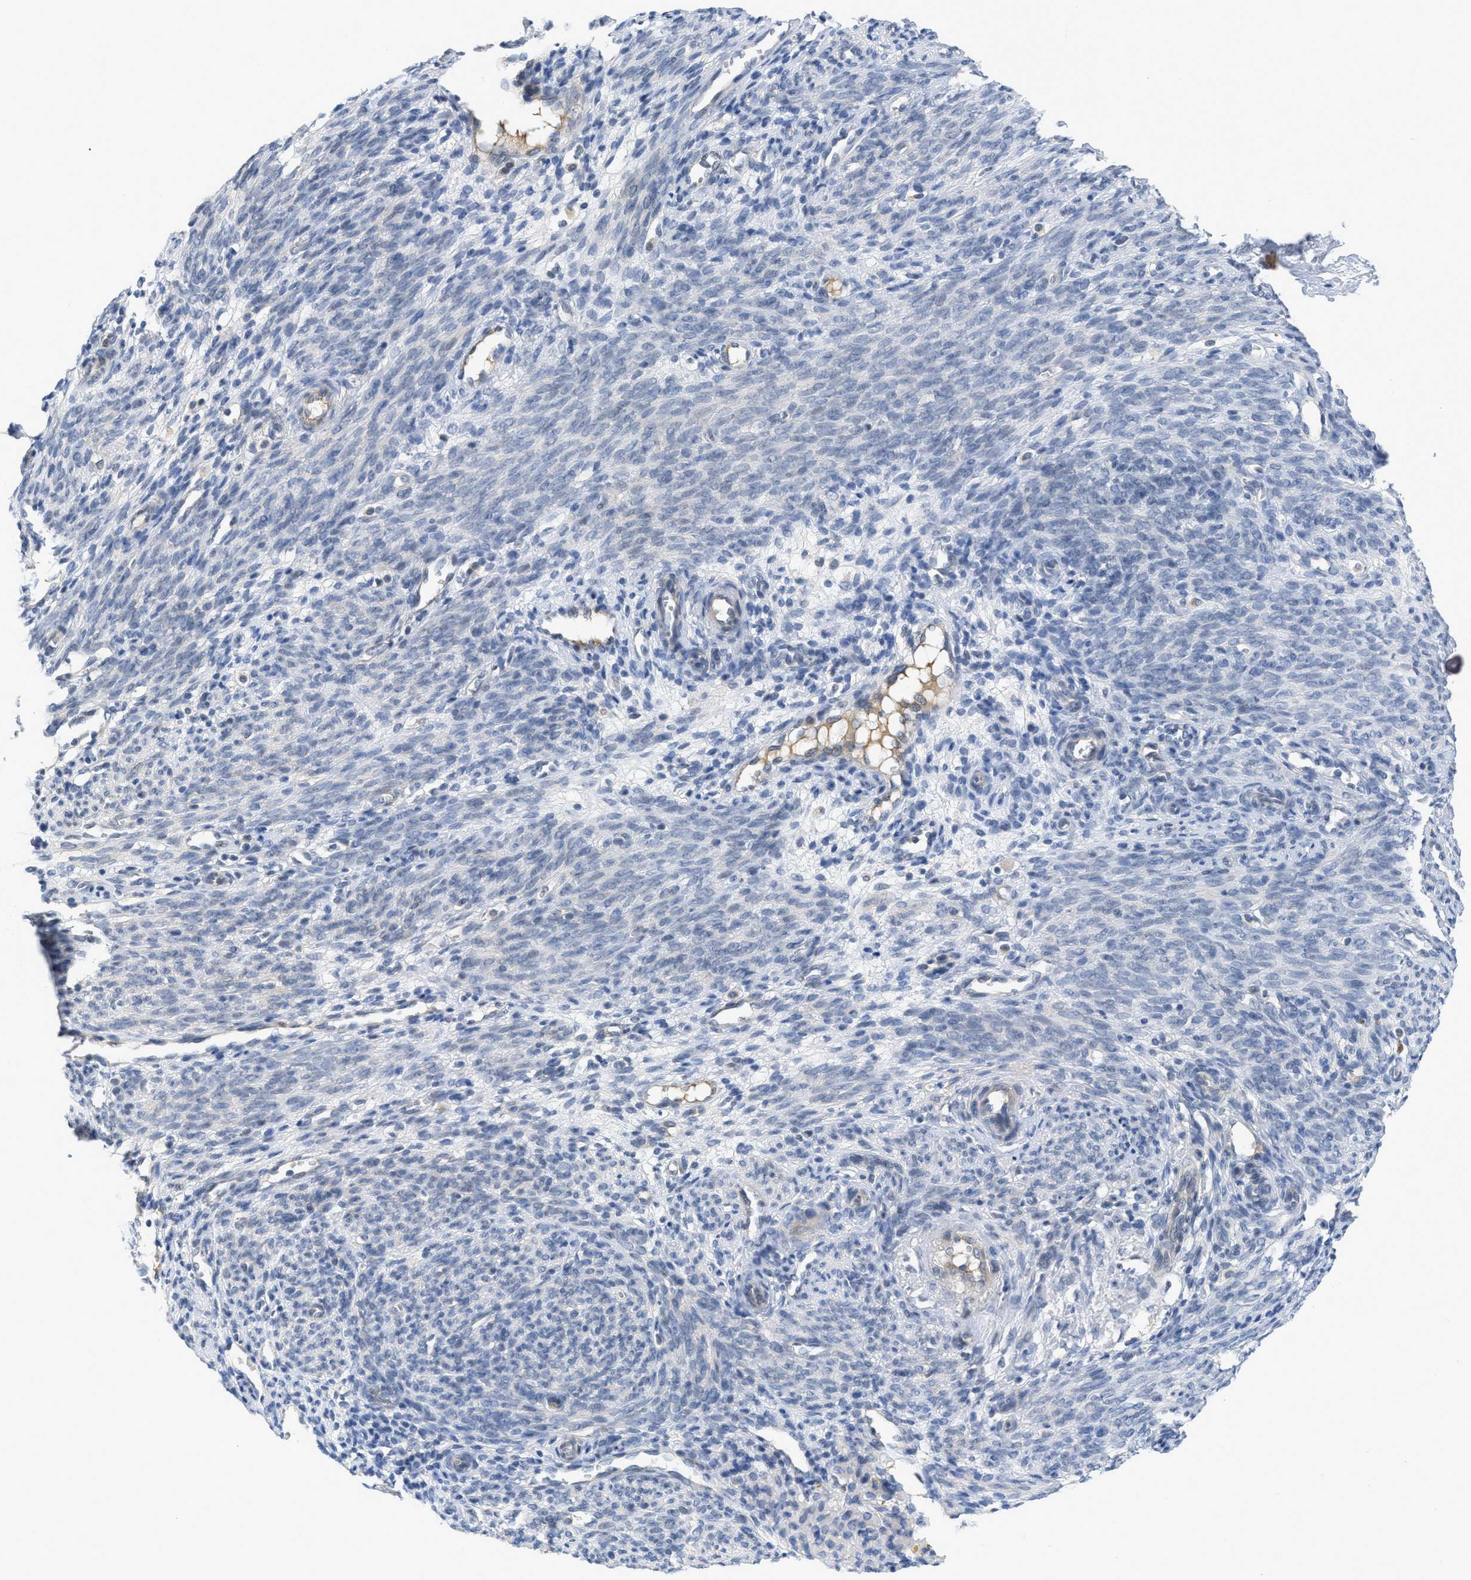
{"staining": {"intensity": "negative", "quantity": "none", "location": "none"}, "tissue": "endometrium", "cell_type": "Cells in endometrial stroma", "image_type": "normal", "snomed": [{"axis": "morphology", "description": "Normal tissue, NOS"}, {"axis": "morphology", "description": "Adenocarcinoma, NOS"}, {"axis": "topography", "description": "Endometrium"}, {"axis": "topography", "description": "Ovary"}], "caption": "Immunohistochemistry (IHC) of benign endometrium displays no positivity in cells in endometrial stroma. The staining was performed using DAB (3,3'-diaminobenzidine) to visualize the protein expression in brown, while the nuclei were stained in blue with hematoxylin (Magnification: 20x).", "gene": "TNFAIP1", "patient": {"sex": "female", "age": 68}}